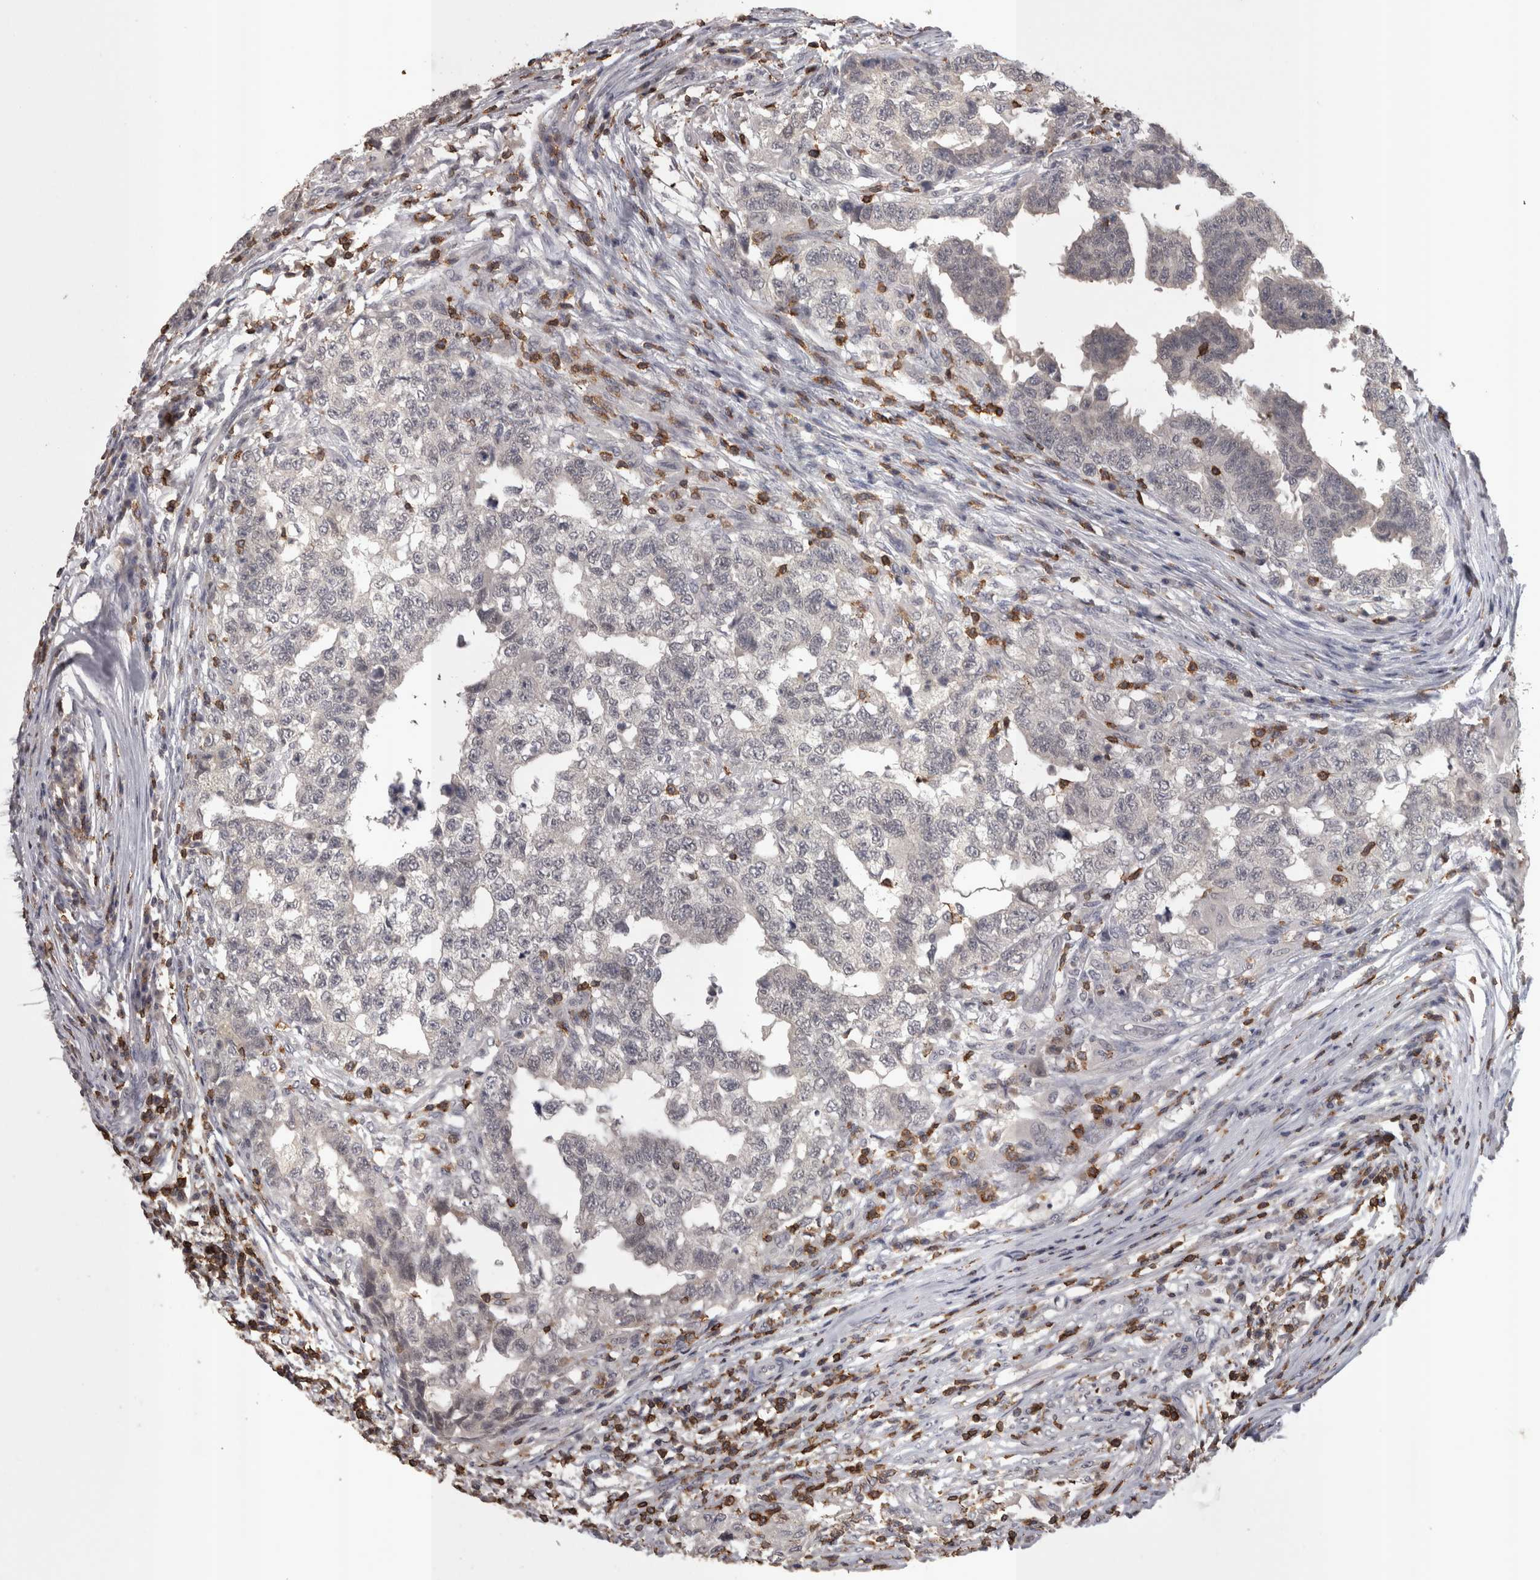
{"staining": {"intensity": "negative", "quantity": "none", "location": "none"}, "tissue": "testis cancer", "cell_type": "Tumor cells", "image_type": "cancer", "snomed": [{"axis": "morphology", "description": "Carcinoma, Embryonal, NOS"}, {"axis": "topography", "description": "Testis"}], "caption": "This is an IHC micrograph of human embryonal carcinoma (testis). There is no positivity in tumor cells.", "gene": "SKAP1", "patient": {"sex": "male", "age": 21}}